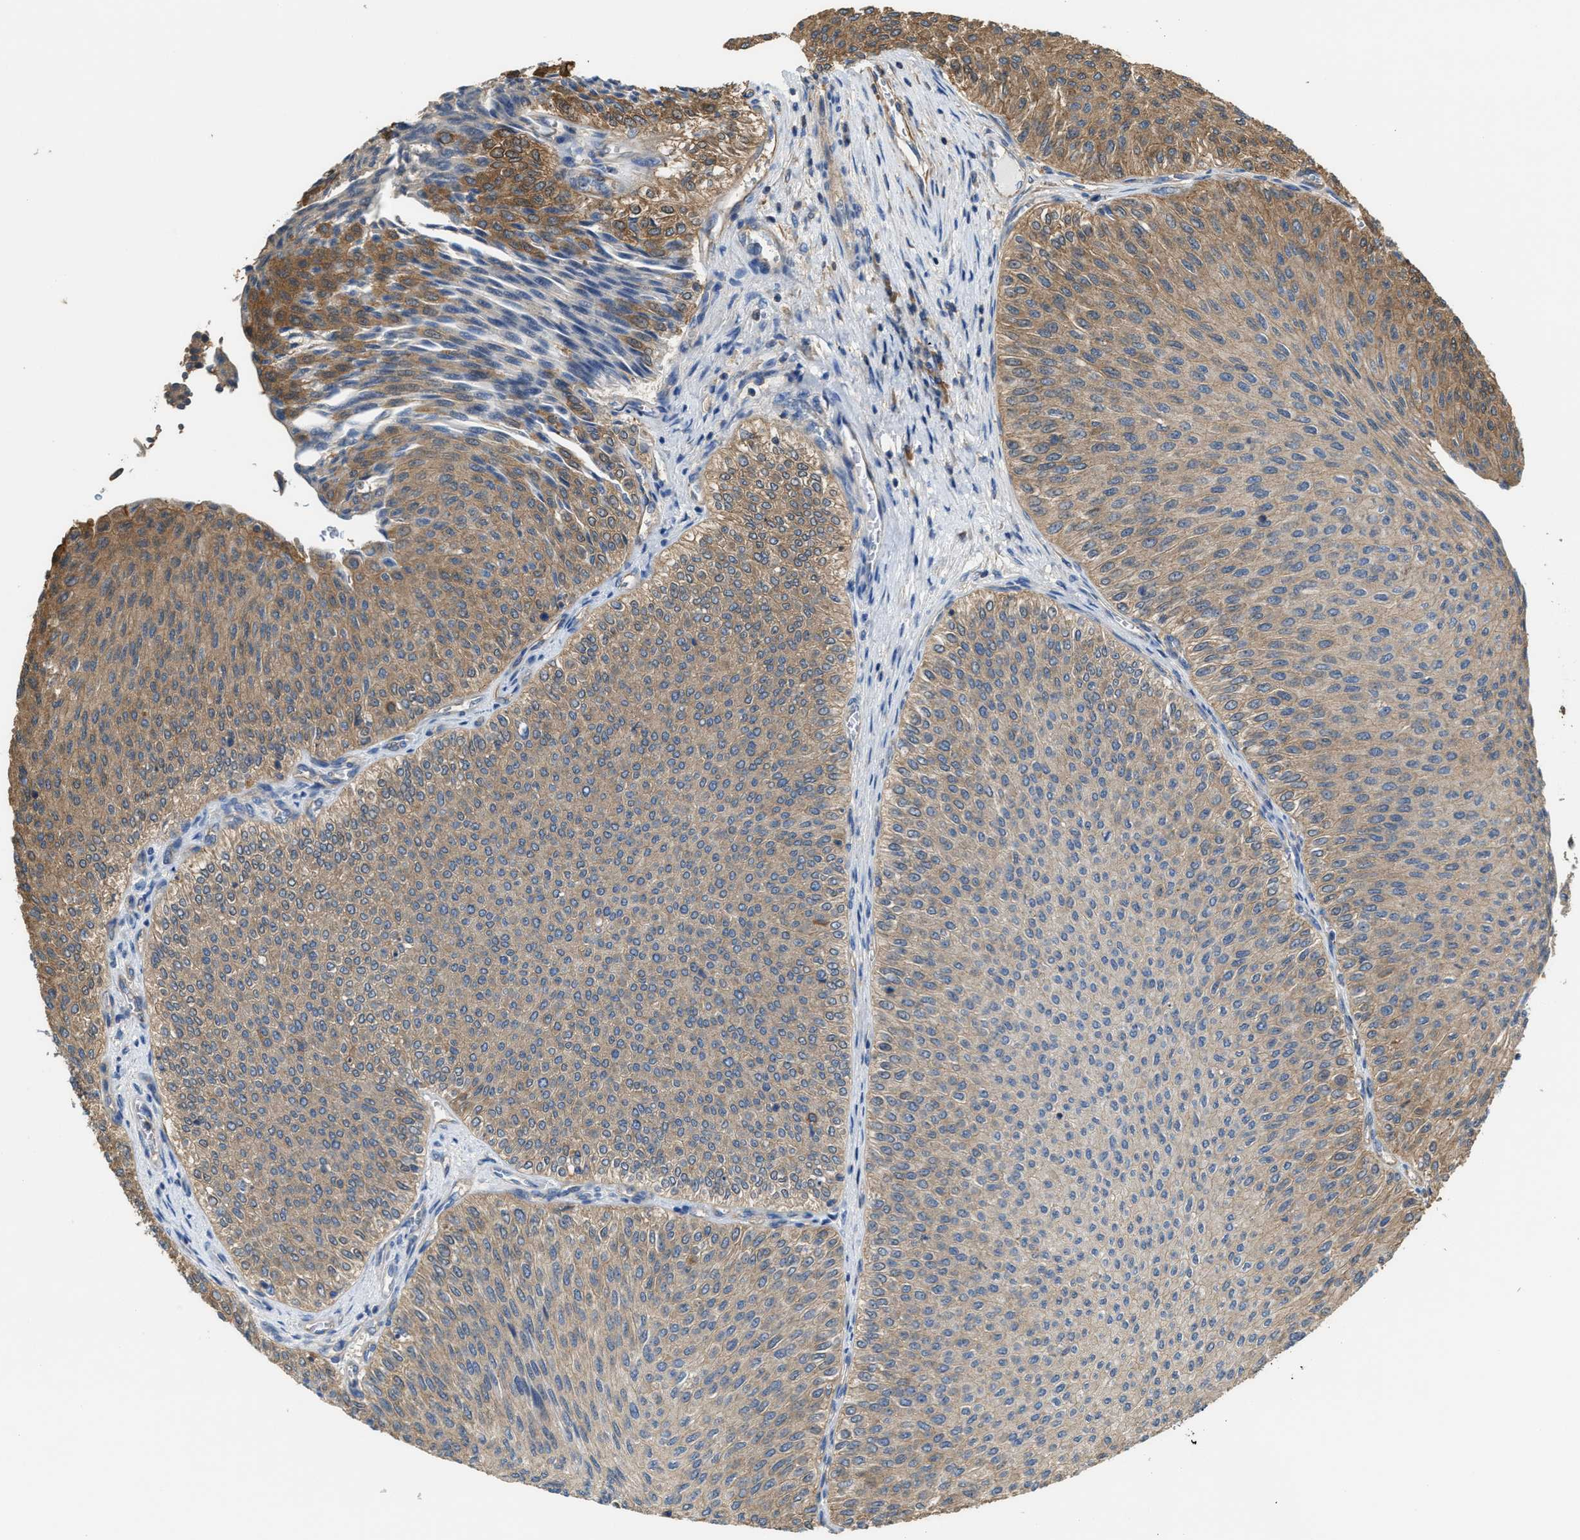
{"staining": {"intensity": "moderate", "quantity": "25%-75%", "location": "cytoplasmic/membranous"}, "tissue": "urothelial cancer", "cell_type": "Tumor cells", "image_type": "cancer", "snomed": [{"axis": "morphology", "description": "Urothelial carcinoma, Low grade"}, {"axis": "topography", "description": "Urinary bladder"}], "caption": "High-magnification brightfield microscopy of low-grade urothelial carcinoma stained with DAB (brown) and counterstained with hematoxylin (blue). tumor cells exhibit moderate cytoplasmic/membranous positivity is present in about25%-75% of cells.", "gene": "ATIC", "patient": {"sex": "male", "age": 78}}